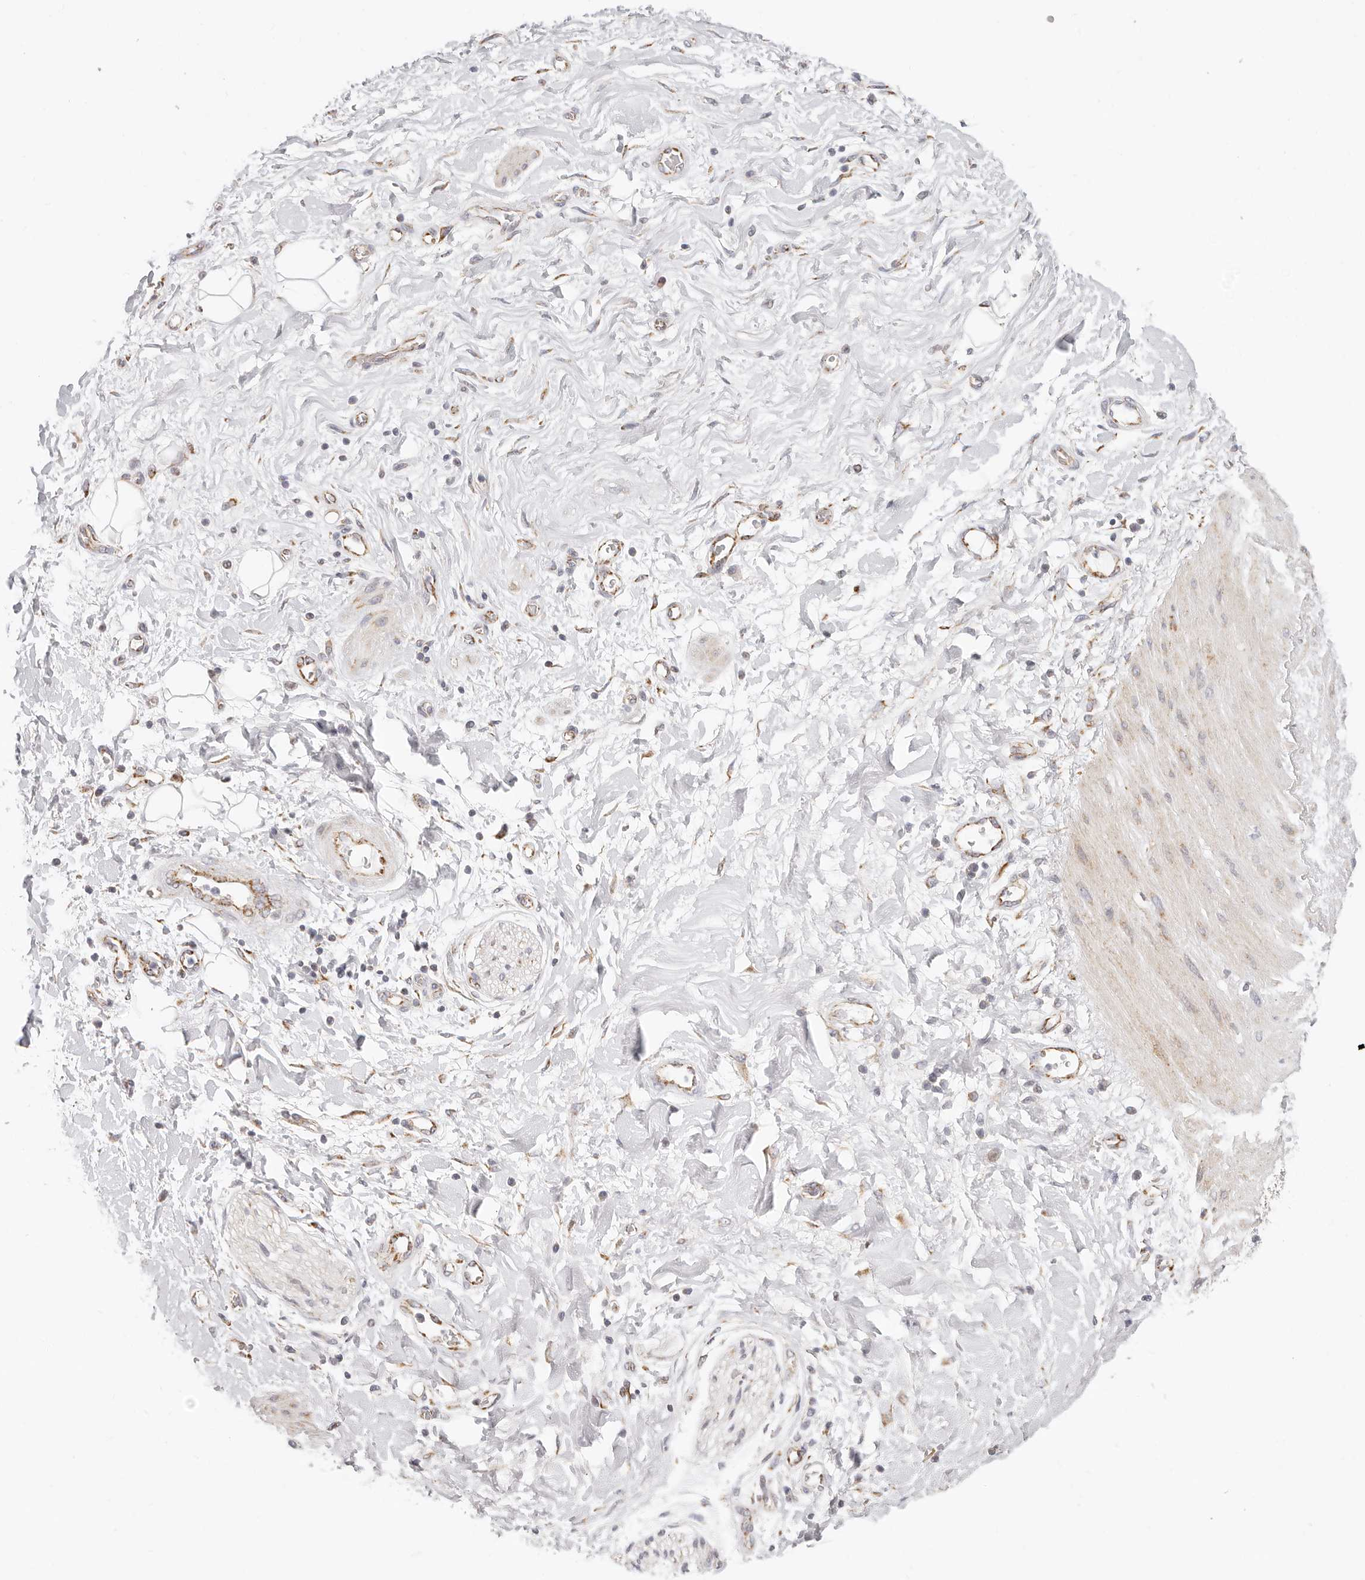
{"staining": {"intensity": "negative", "quantity": "none", "location": "none"}, "tissue": "adipose tissue", "cell_type": "Adipocytes", "image_type": "normal", "snomed": [{"axis": "morphology", "description": "Normal tissue, NOS"}, {"axis": "morphology", "description": "Adenocarcinoma, NOS"}, {"axis": "topography", "description": "Pancreas"}, {"axis": "topography", "description": "Peripheral nerve tissue"}], "caption": "Immunohistochemistry photomicrograph of benign adipose tissue: human adipose tissue stained with DAB (3,3'-diaminobenzidine) exhibits no significant protein staining in adipocytes.", "gene": "AFDN", "patient": {"sex": "male", "age": 59}}